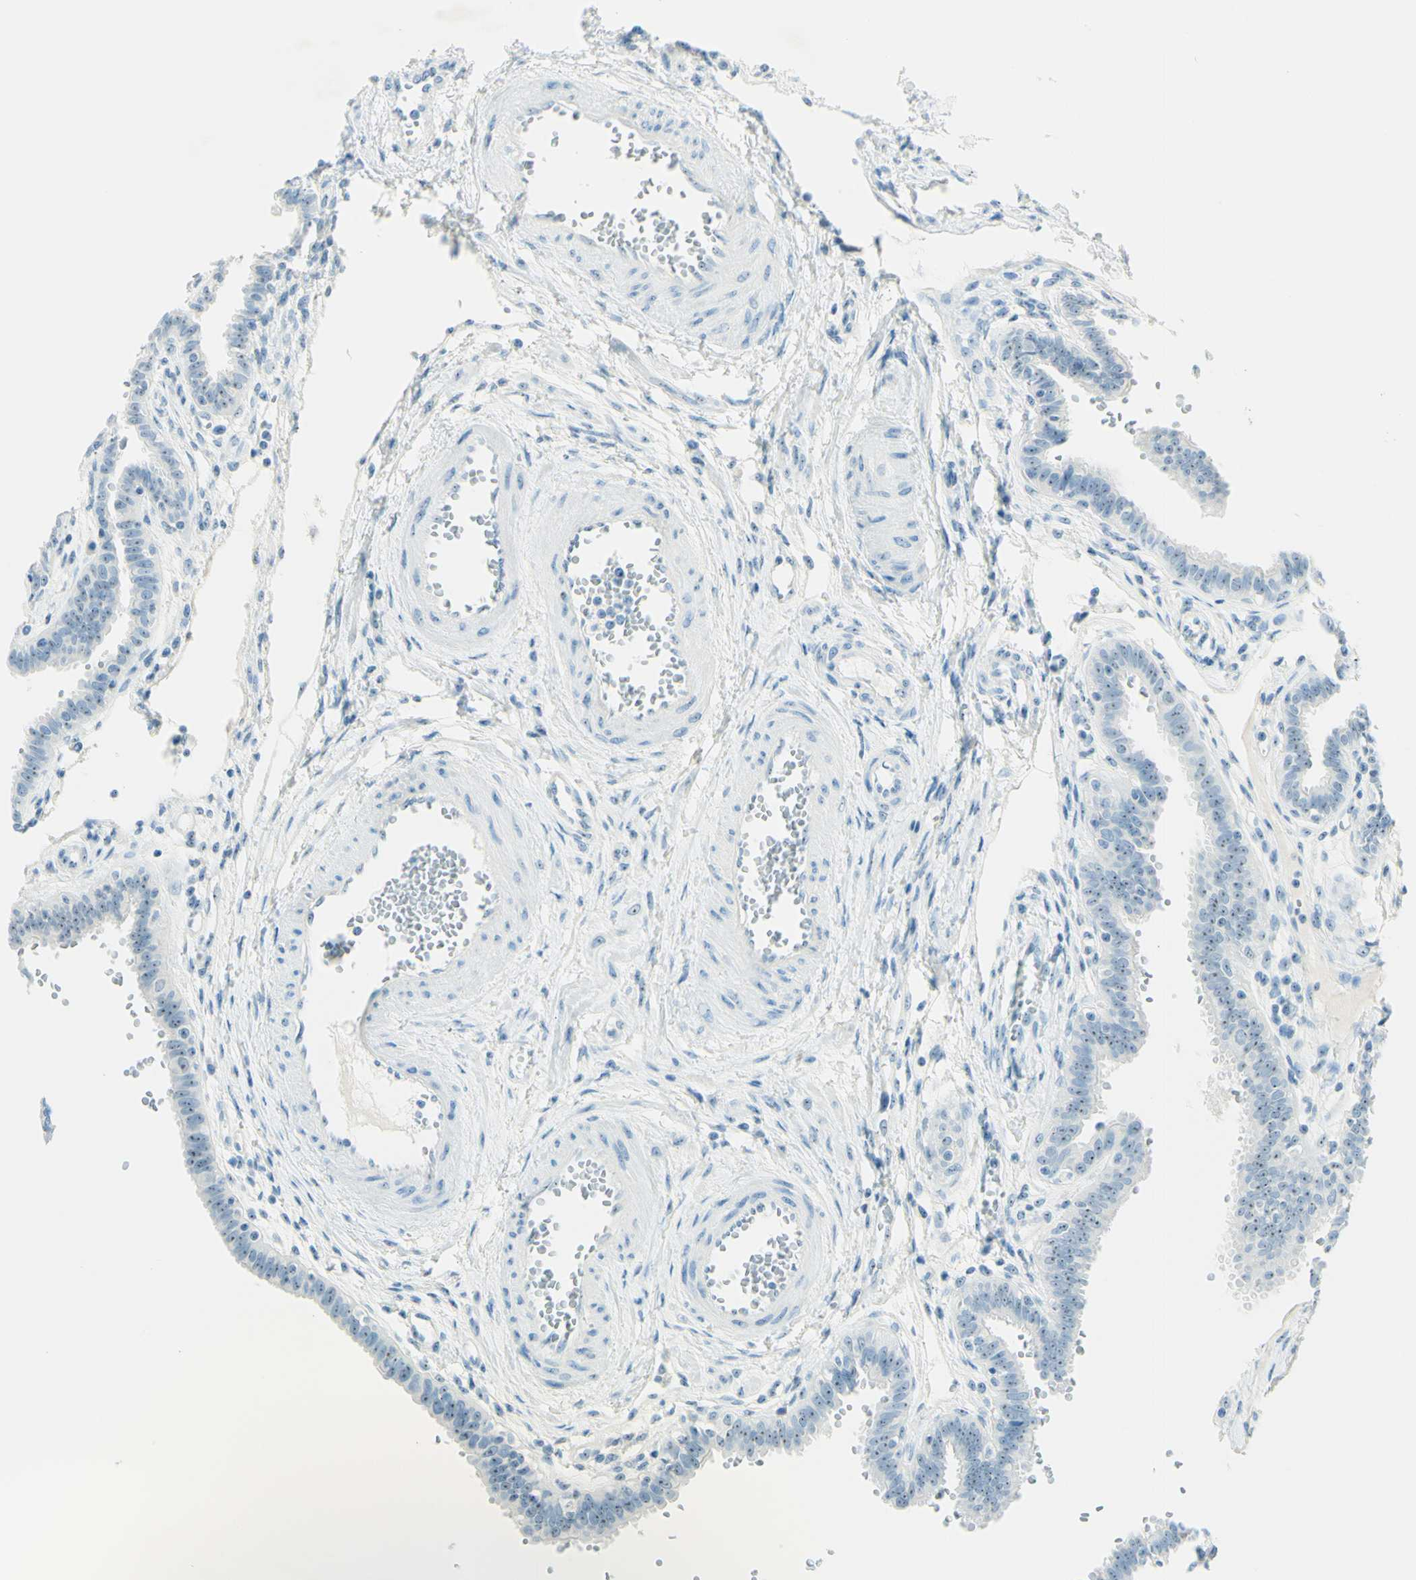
{"staining": {"intensity": "weak", "quantity": ">75%", "location": "nuclear"}, "tissue": "fallopian tube", "cell_type": "Glandular cells", "image_type": "normal", "snomed": [{"axis": "morphology", "description": "Normal tissue, NOS"}, {"axis": "topography", "description": "Fallopian tube"}], "caption": "This histopathology image displays normal fallopian tube stained with immunohistochemistry (IHC) to label a protein in brown. The nuclear of glandular cells show weak positivity for the protein. Nuclei are counter-stained blue.", "gene": "FMR1NB", "patient": {"sex": "female", "age": 32}}